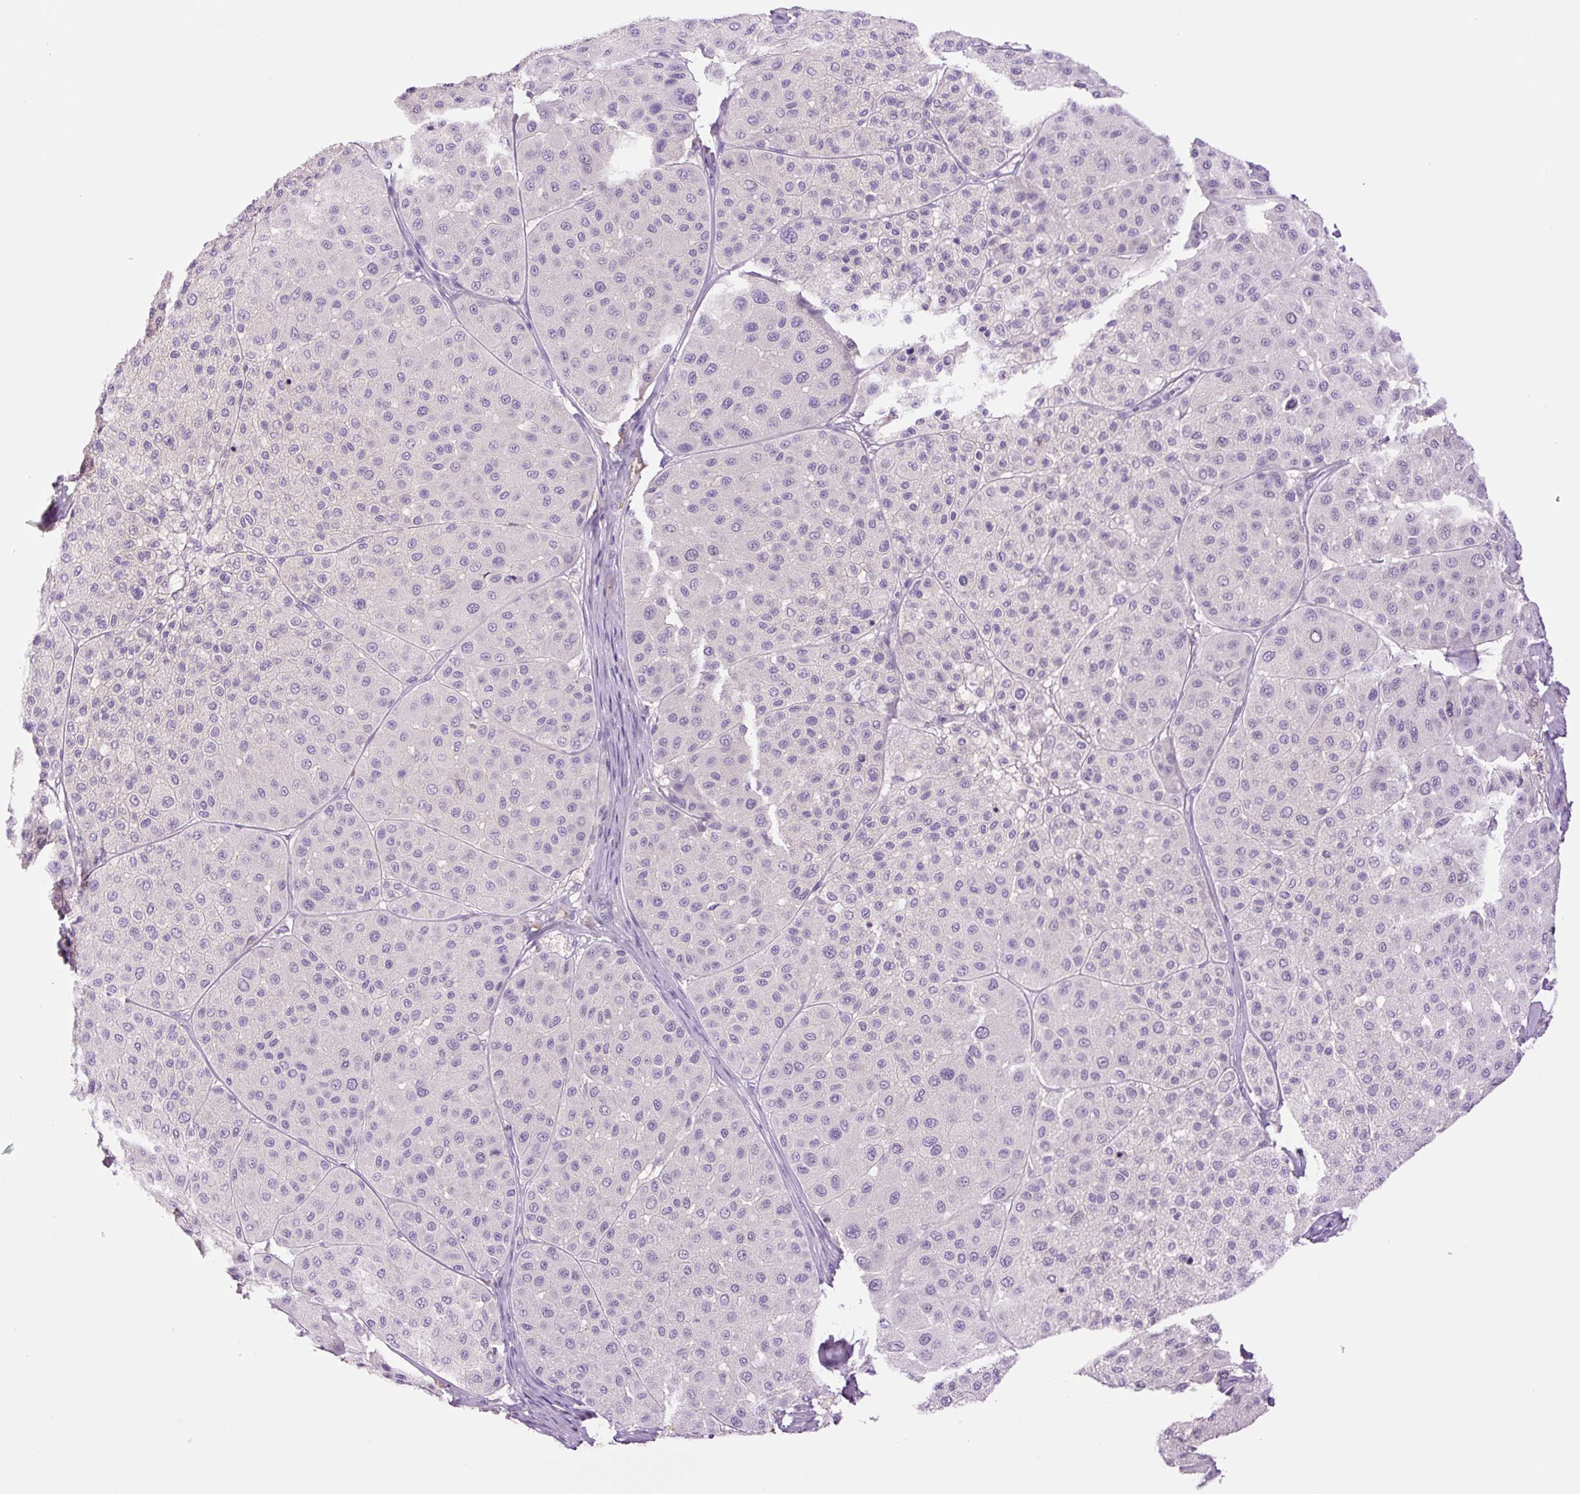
{"staining": {"intensity": "negative", "quantity": "none", "location": "none"}, "tissue": "melanoma", "cell_type": "Tumor cells", "image_type": "cancer", "snomed": [{"axis": "morphology", "description": "Malignant melanoma, Metastatic site"}, {"axis": "topography", "description": "Smooth muscle"}], "caption": "This is a photomicrograph of immunohistochemistry staining of melanoma, which shows no positivity in tumor cells.", "gene": "DPPA4", "patient": {"sex": "male", "age": 41}}